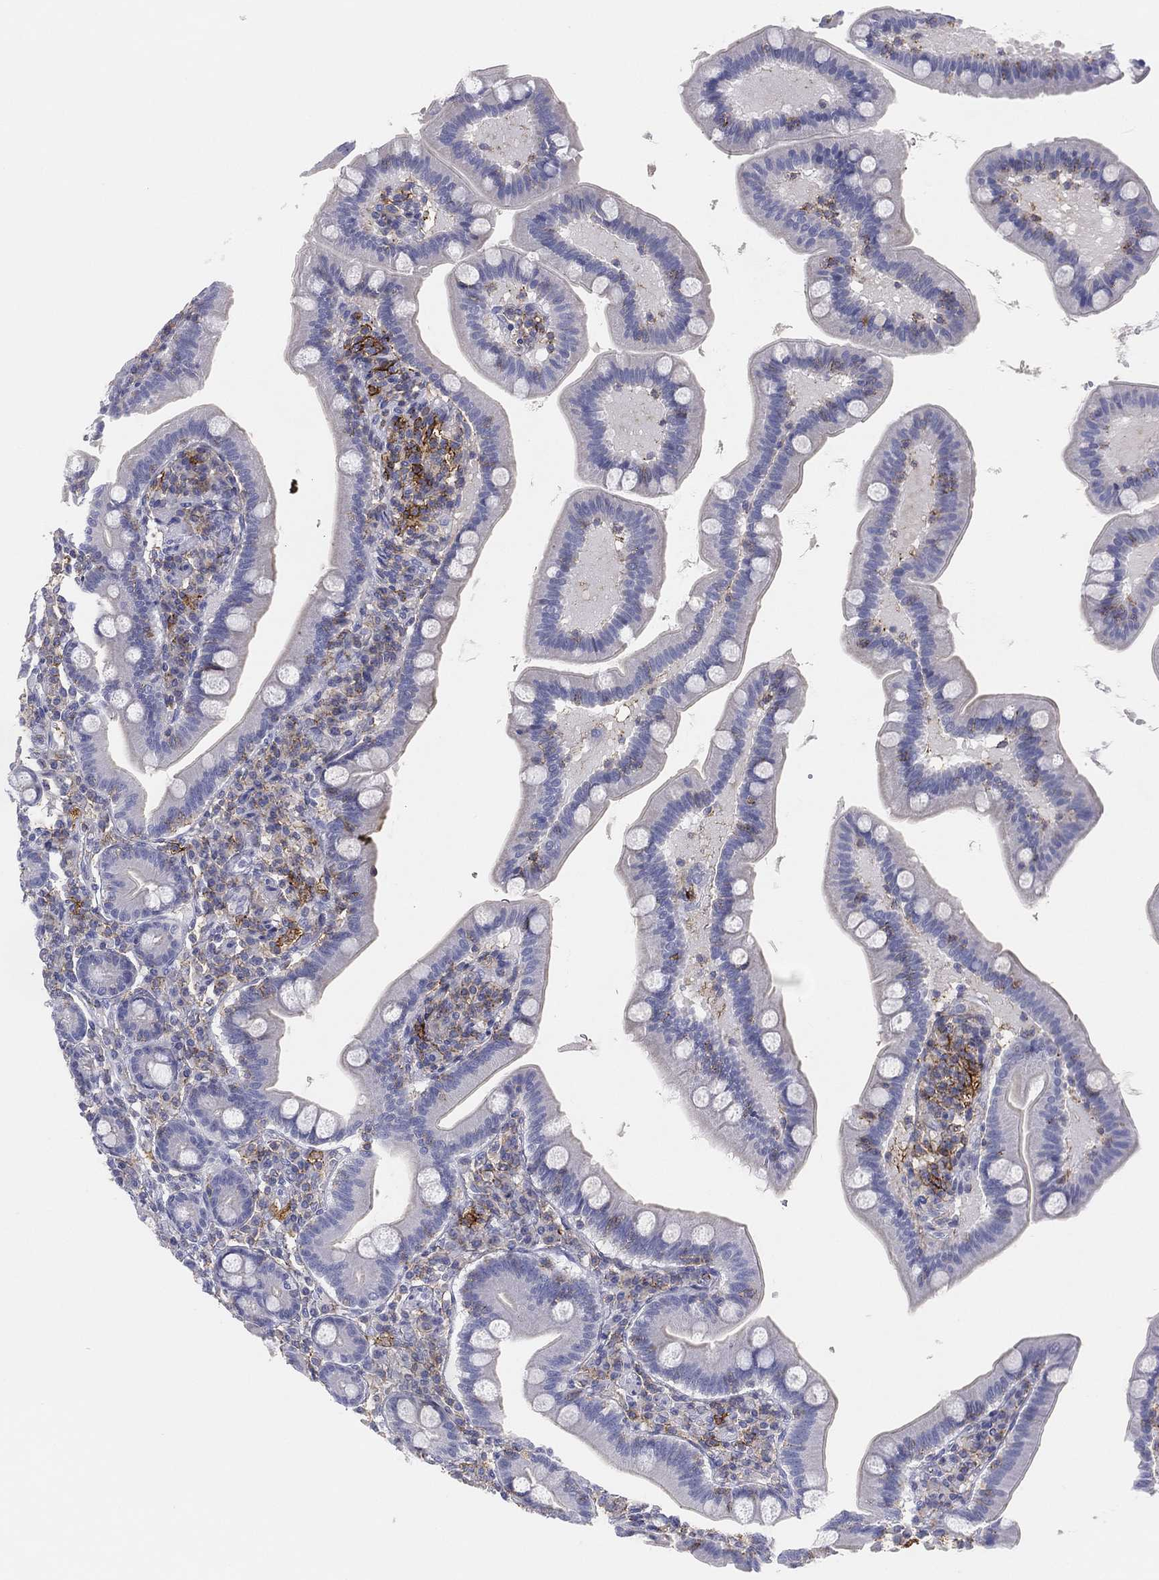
{"staining": {"intensity": "negative", "quantity": "none", "location": "none"}, "tissue": "small intestine", "cell_type": "Glandular cells", "image_type": "normal", "snomed": [{"axis": "morphology", "description": "Normal tissue, NOS"}, {"axis": "topography", "description": "Small intestine"}], "caption": "DAB (3,3'-diaminobenzidine) immunohistochemical staining of normal small intestine shows no significant expression in glandular cells.", "gene": "SELPLG", "patient": {"sex": "male", "age": 66}}